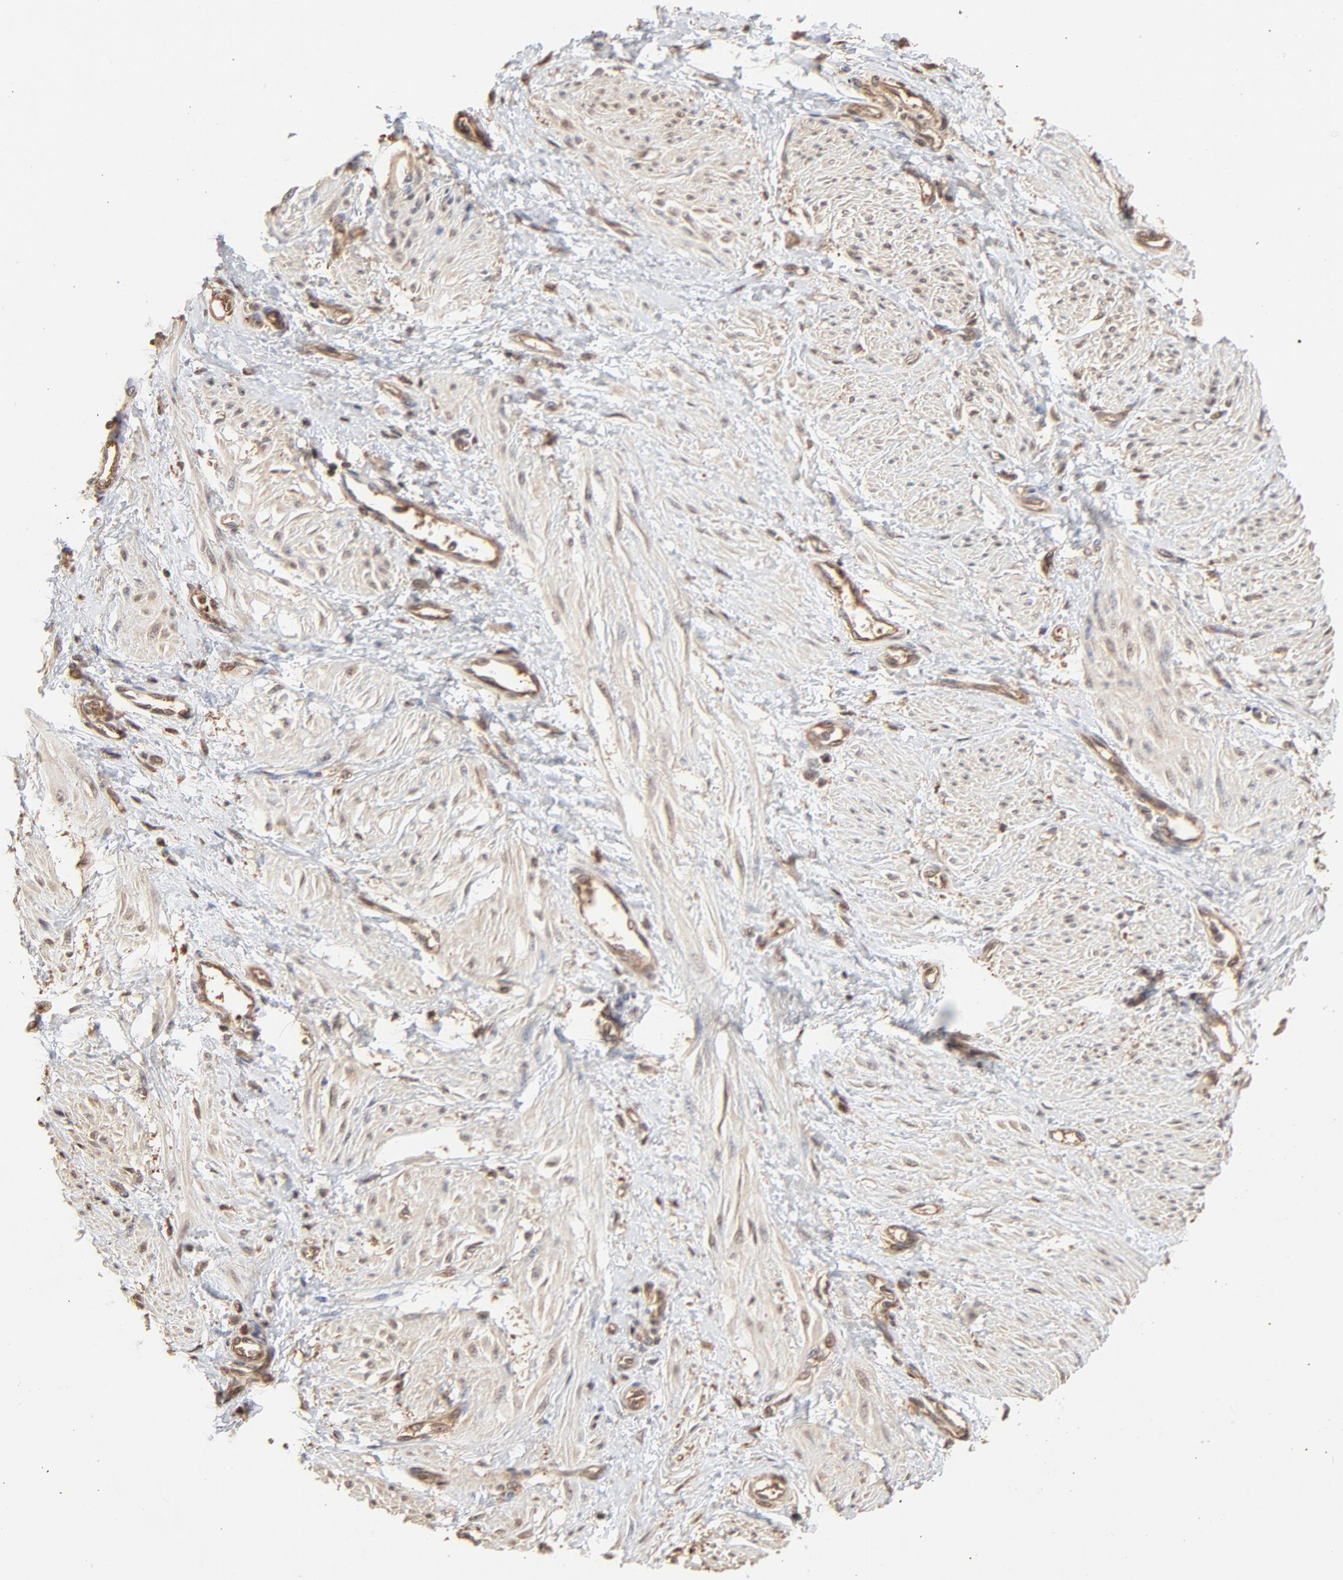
{"staining": {"intensity": "weak", "quantity": ">75%", "location": "cytoplasmic/membranous"}, "tissue": "smooth muscle", "cell_type": "Smooth muscle cells", "image_type": "normal", "snomed": [{"axis": "morphology", "description": "Normal tissue, NOS"}, {"axis": "topography", "description": "Smooth muscle"}, {"axis": "topography", "description": "Uterus"}], "caption": "Approximately >75% of smooth muscle cells in unremarkable smooth muscle demonstrate weak cytoplasmic/membranous protein expression as visualized by brown immunohistochemical staining.", "gene": "PPP2CA", "patient": {"sex": "female", "age": 39}}